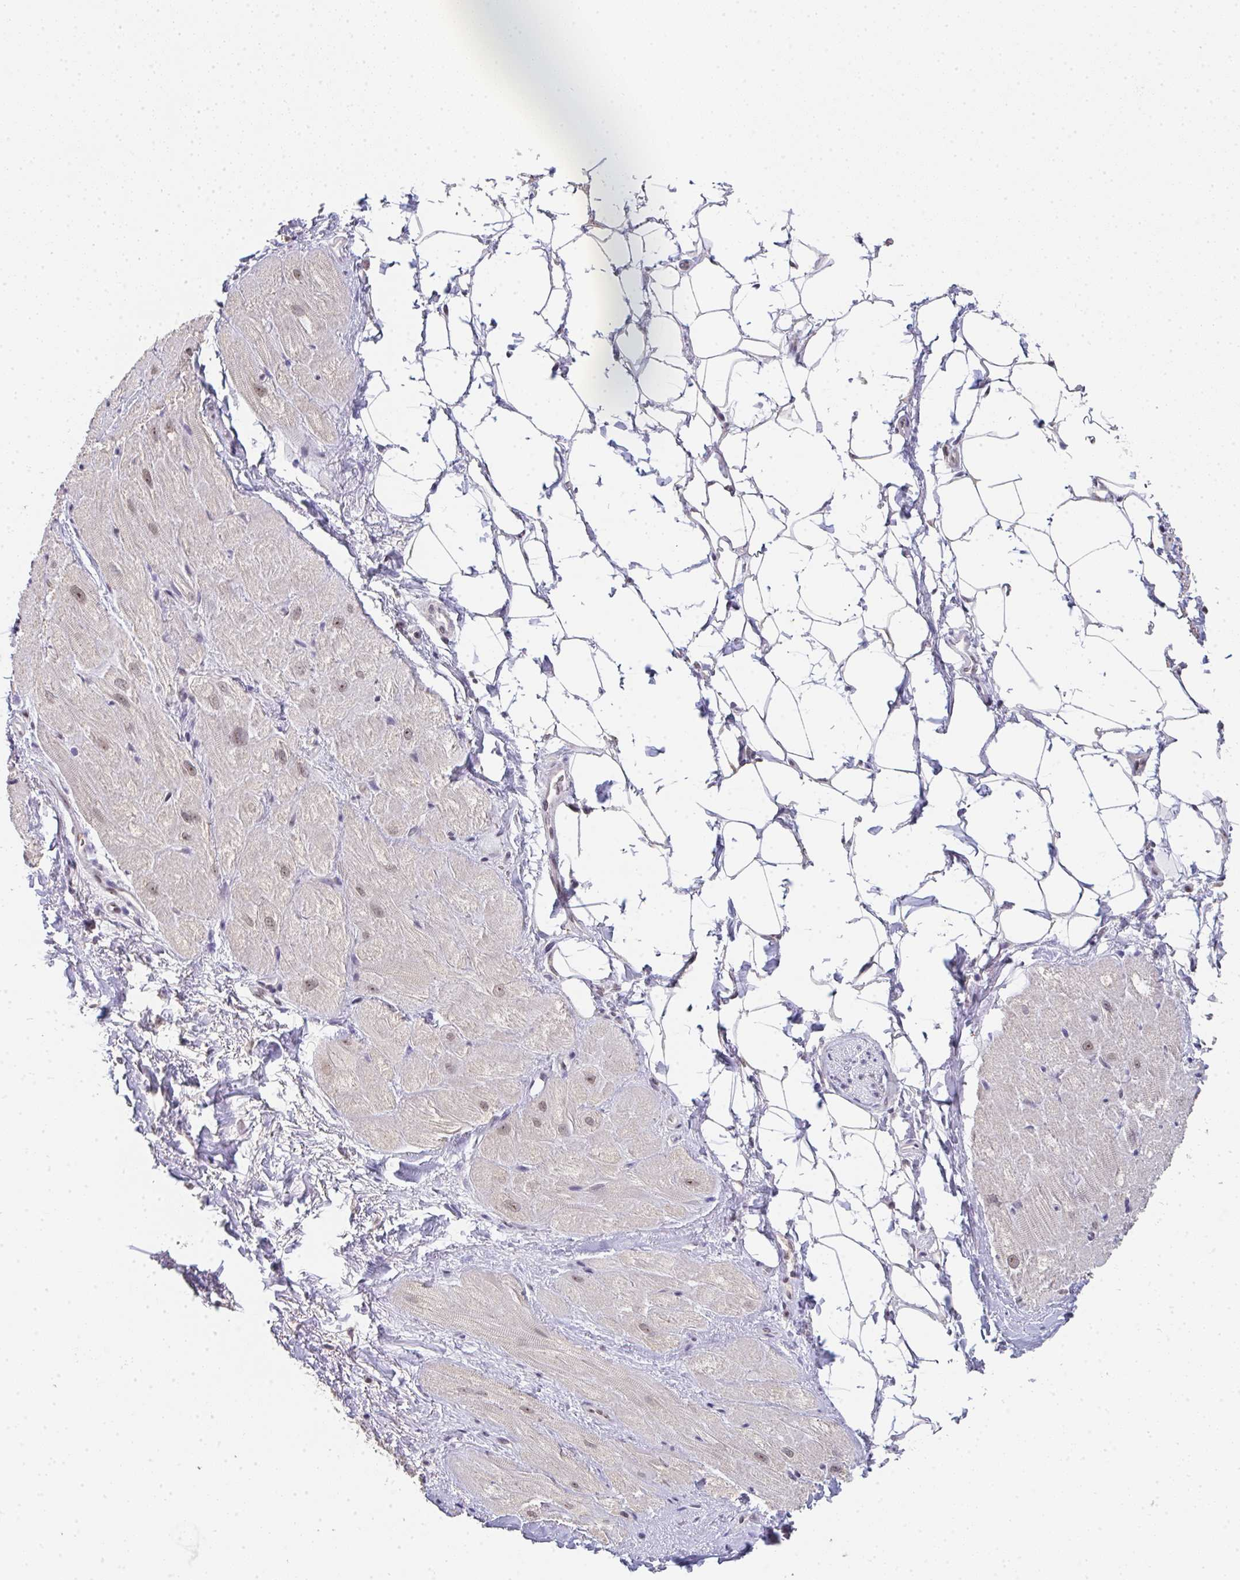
{"staining": {"intensity": "moderate", "quantity": ">75%", "location": "nuclear"}, "tissue": "heart muscle", "cell_type": "Cardiomyocytes", "image_type": "normal", "snomed": [{"axis": "morphology", "description": "Normal tissue, NOS"}, {"axis": "topography", "description": "Heart"}], "caption": "Immunohistochemistry (IHC) image of unremarkable heart muscle: human heart muscle stained using IHC shows medium levels of moderate protein expression localized specifically in the nuclear of cardiomyocytes, appearing as a nuclear brown color.", "gene": "DKC1", "patient": {"sex": "male", "age": 62}}